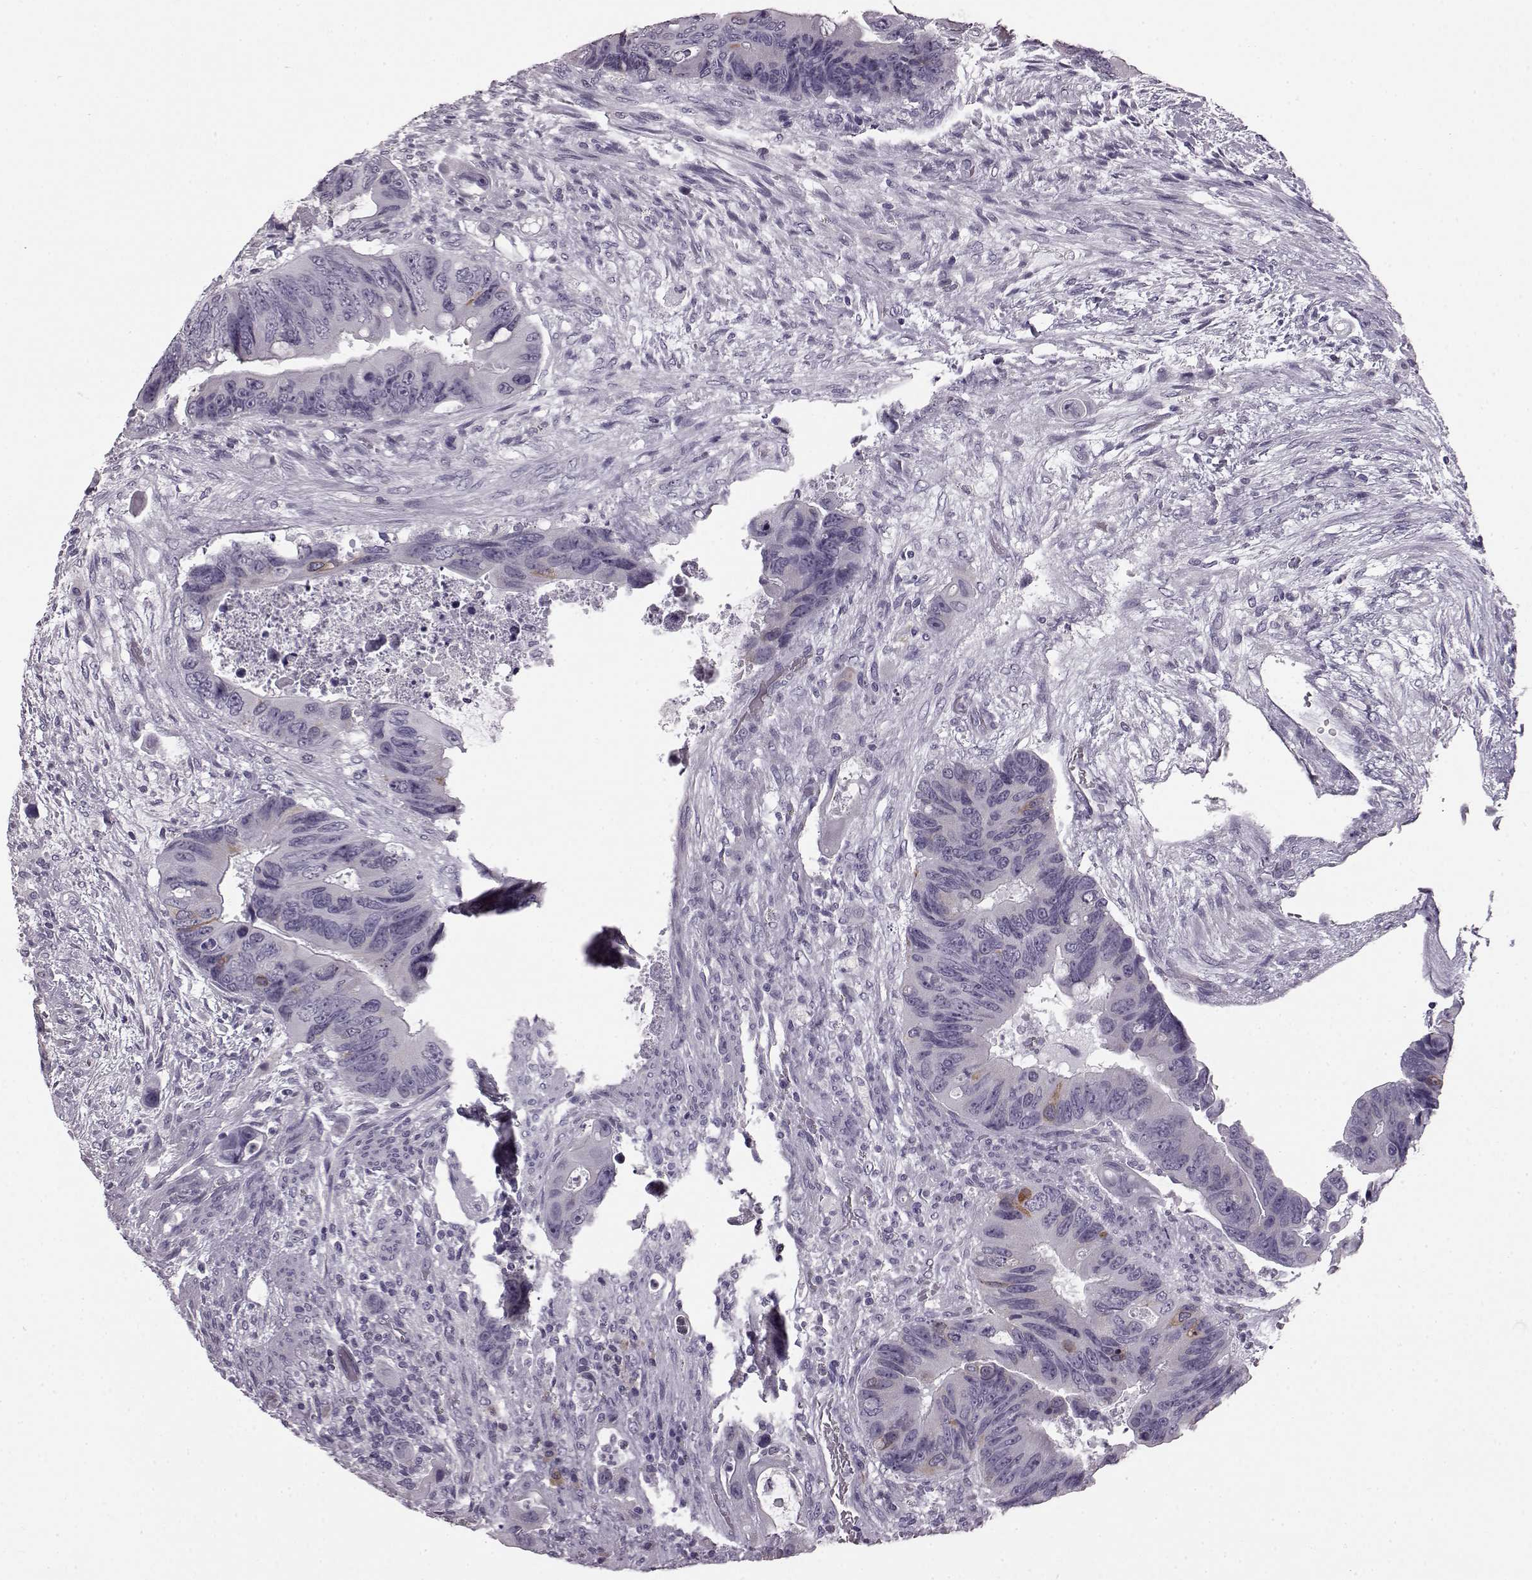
{"staining": {"intensity": "negative", "quantity": "none", "location": "none"}, "tissue": "colorectal cancer", "cell_type": "Tumor cells", "image_type": "cancer", "snomed": [{"axis": "morphology", "description": "Adenocarcinoma, NOS"}, {"axis": "topography", "description": "Rectum"}], "caption": "Tumor cells show no significant protein positivity in colorectal cancer (adenocarcinoma). Brightfield microscopy of IHC stained with DAB (3,3'-diaminobenzidine) (brown) and hematoxylin (blue), captured at high magnification.", "gene": "JSRP1", "patient": {"sex": "male", "age": 63}}